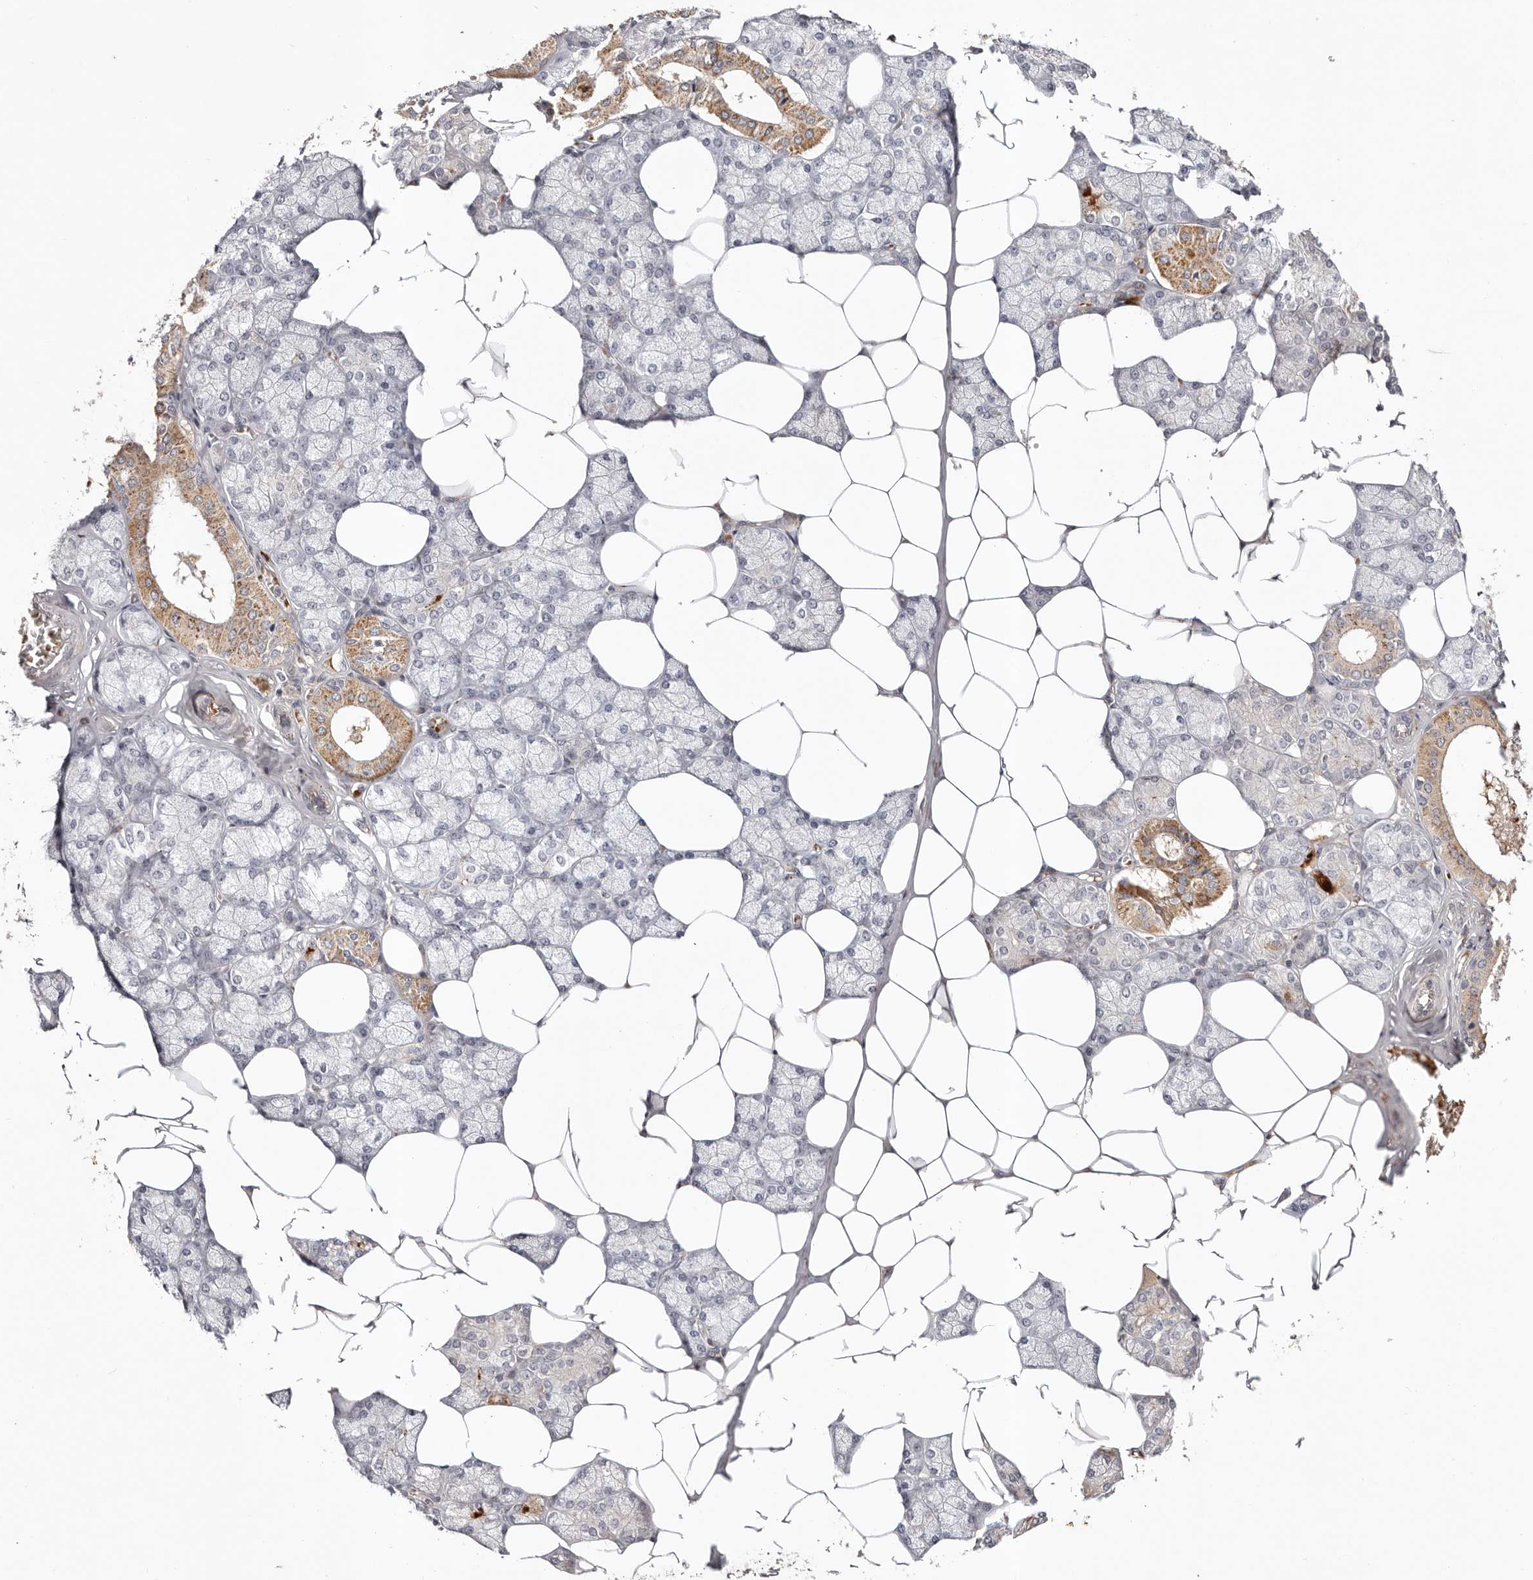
{"staining": {"intensity": "moderate", "quantity": "<25%", "location": "cytoplasmic/membranous"}, "tissue": "salivary gland", "cell_type": "Glandular cells", "image_type": "normal", "snomed": [{"axis": "morphology", "description": "Normal tissue, NOS"}, {"axis": "topography", "description": "Salivary gland"}], "caption": "High-power microscopy captured an IHC histopathology image of unremarkable salivary gland, revealing moderate cytoplasmic/membranous staining in approximately <25% of glandular cells. (DAB IHC with brightfield microscopy, high magnification).", "gene": "WRN", "patient": {"sex": "male", "age": 62}}